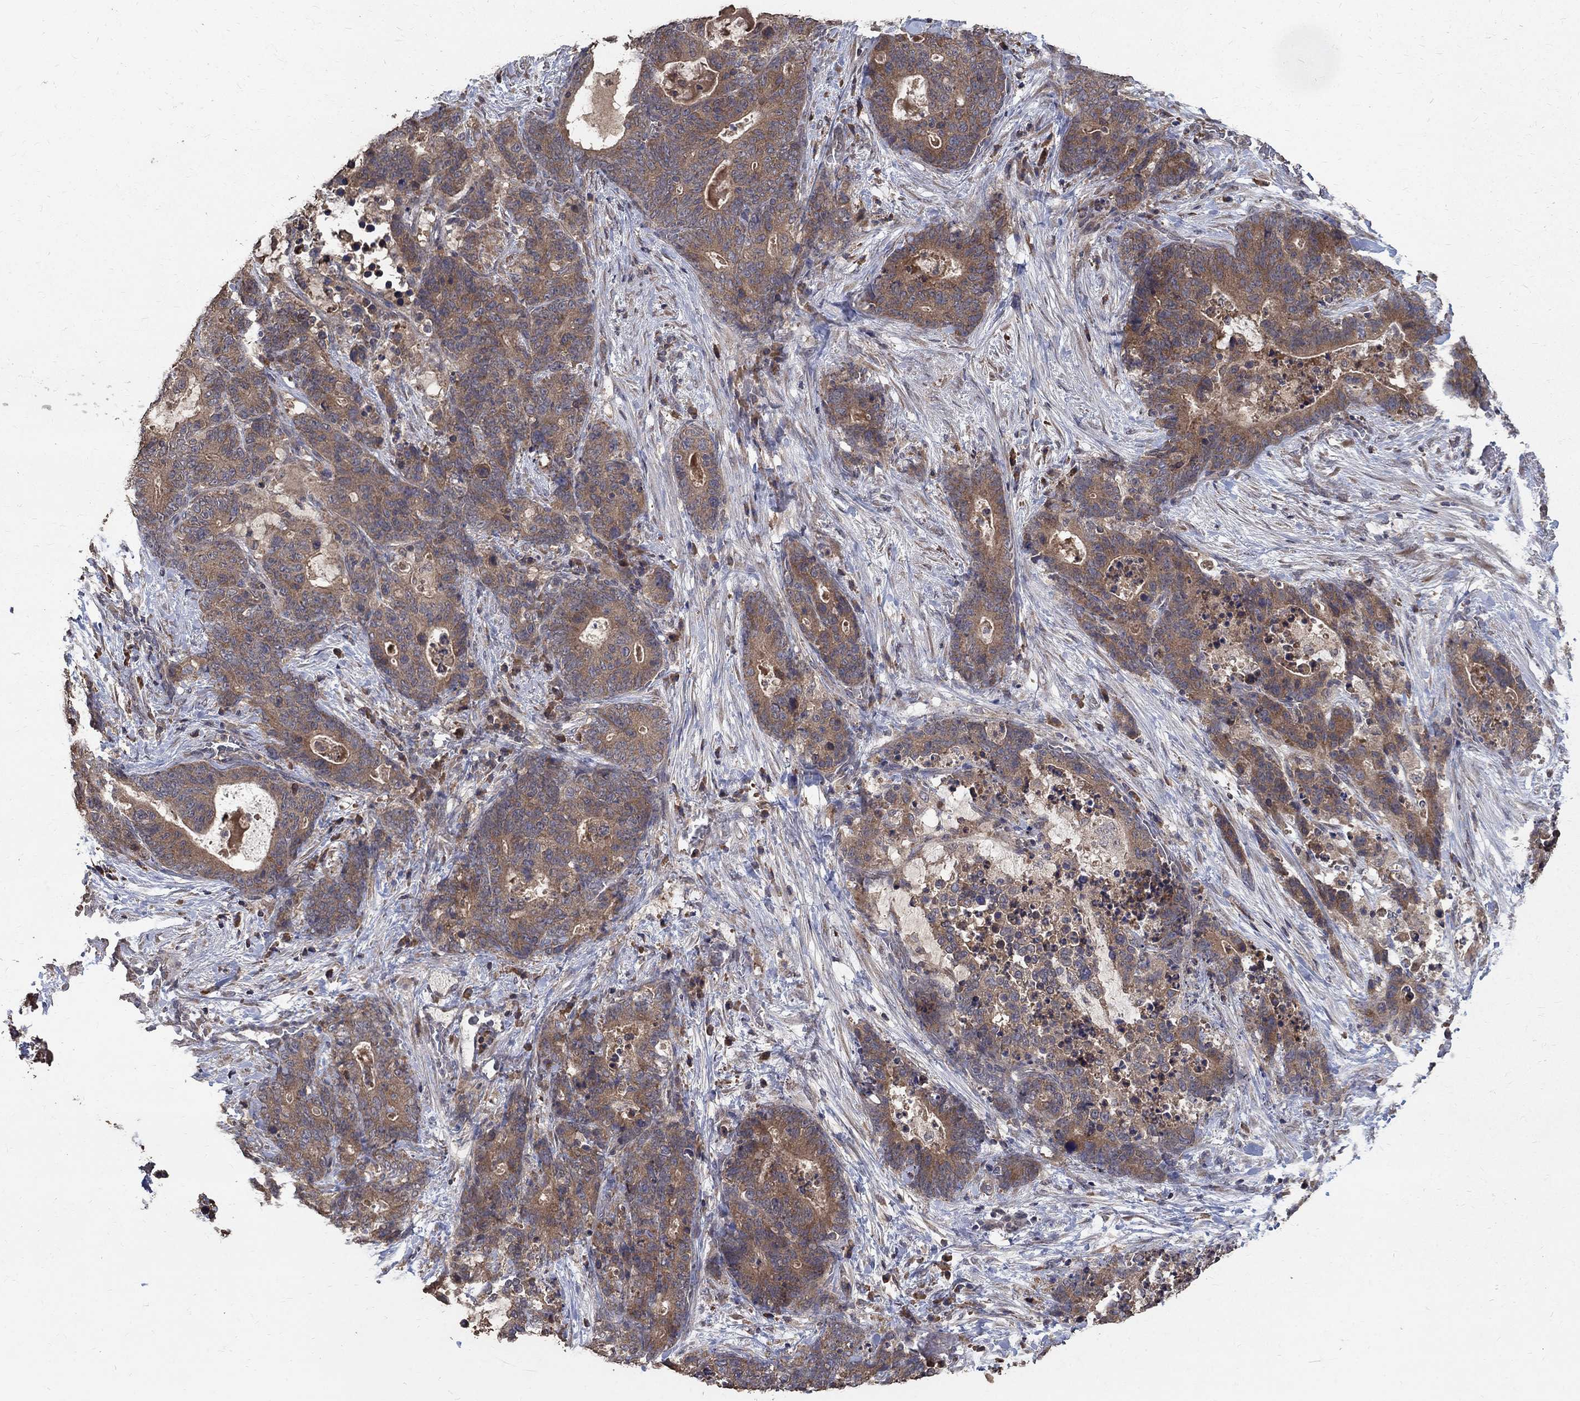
{"staining": {"intensity": "moderate", "quantity": "25%-75%", "location": "cytoplasmic/membranous"}, "tissue": "stomach cancer", "cell_type": "Tumor cells", "image_type": "cancer", "snomed": [{"axis": "morphology", "description": "Normal tissue, NOS"}, {"axis": "morphology", "description": "Adenocarcinoma, NOS"}, {"axis": "topography", "description": "Stomach"}], "caption": "High-power microscopy captured an immunohistochemistry photomicrograph of adenocarcinoma (stomach), revealing moderate cytoplasmic/membranous positivity in about 25%-75% of tumor cells.", "gene": "C17orf75", "patient": {"sex": "female", "age": 64}}